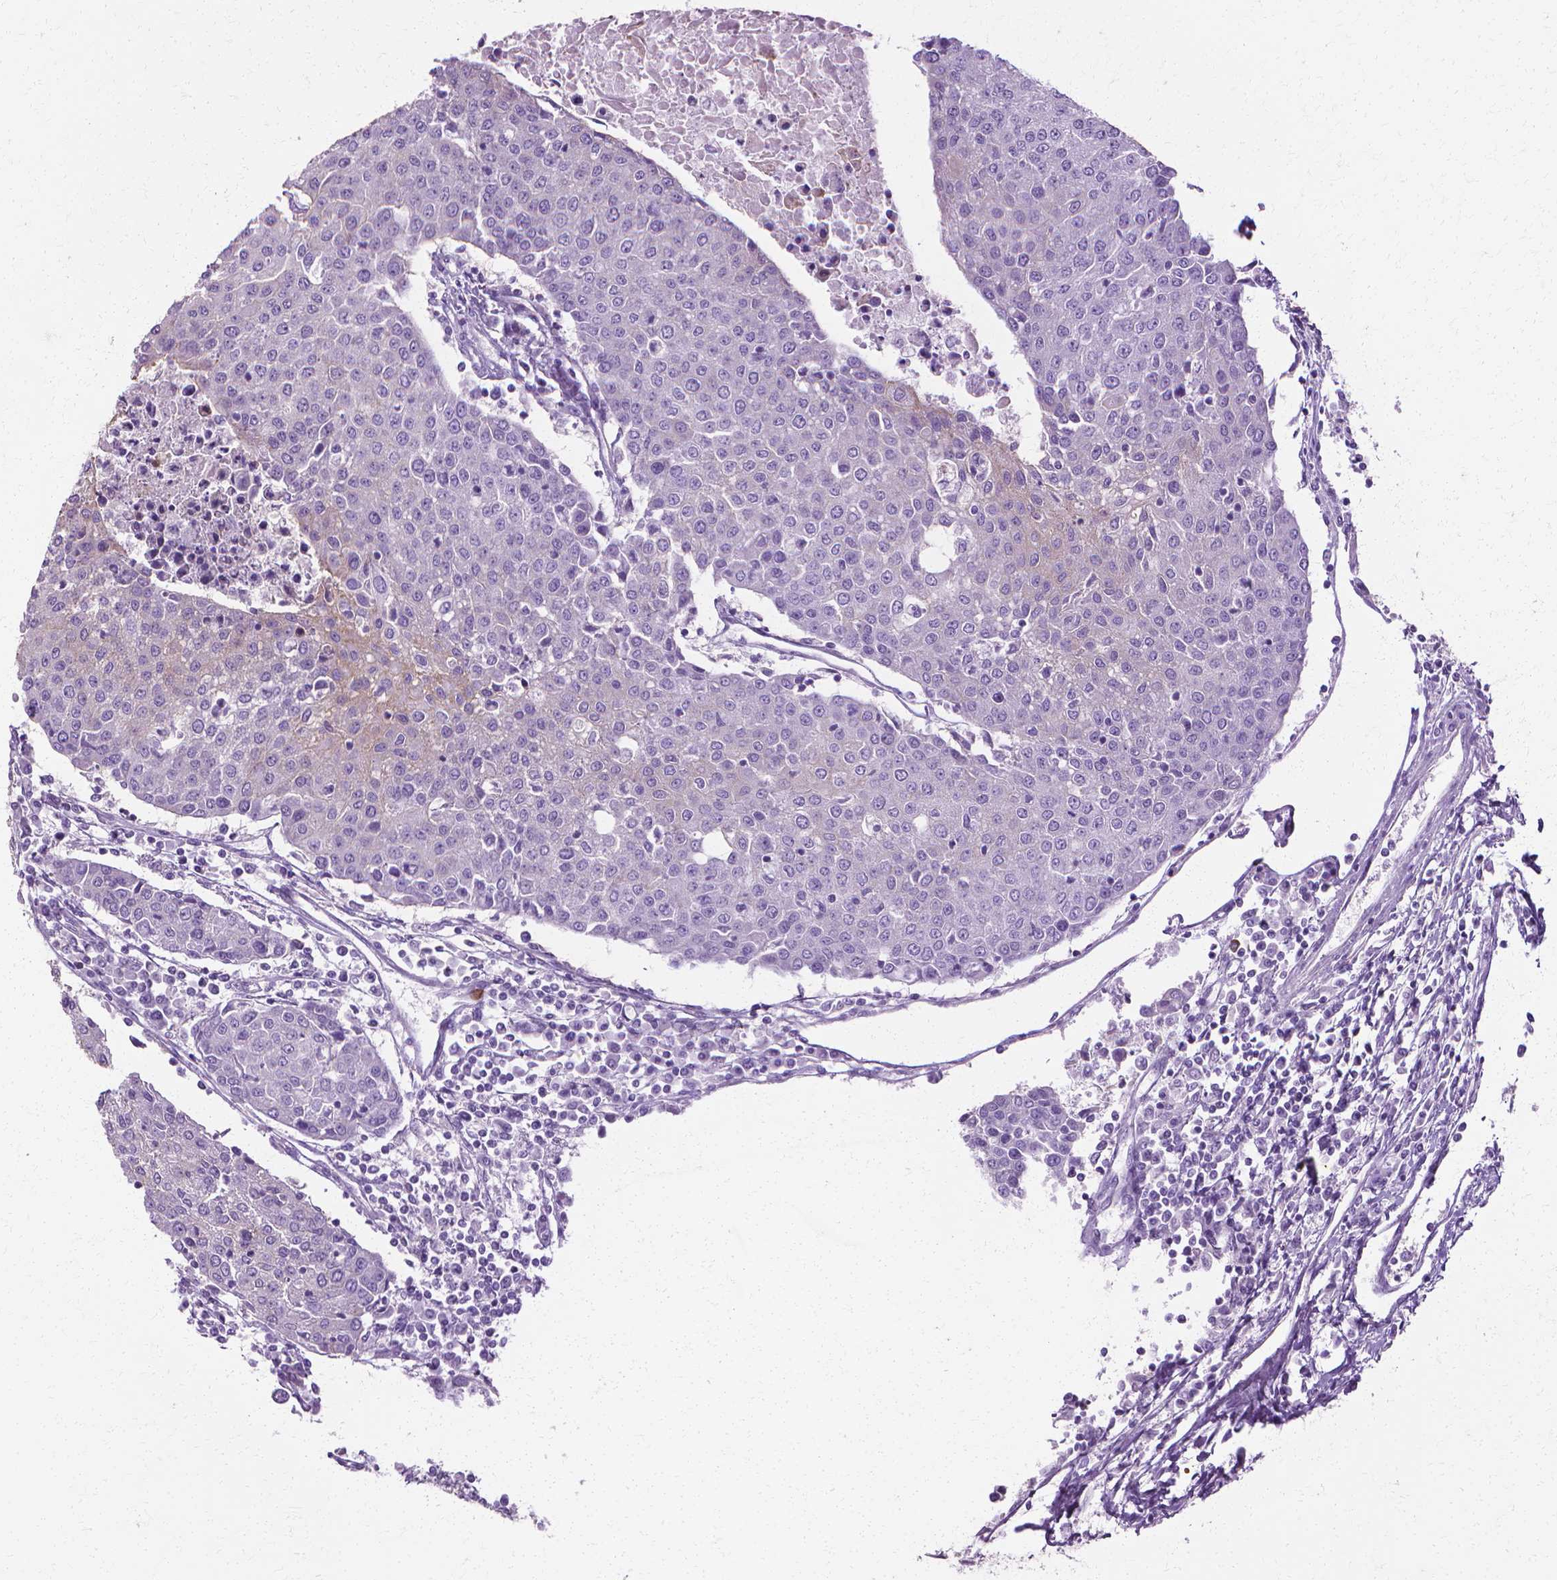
{"staining": {"intensity": "negative", "quantity": "none", "location": "none"}, "tissue": "urothelial cancer", "cell_type": "Tumor cells", "image_type": "cancer", "snomed": [{"axis": "morphology", "description": "Urothelial carcinoma, High grade"}, {"axis": "topography", "description": "Urinary bladder"}], "caption": "The immunohistochemistry (IHC) micrograph has no significant staining in tumor cells of urothelial carcinoma (high-grade) tissue.", "gene": "CFAP157", "patient": {"sex": "female", "age": 85}}